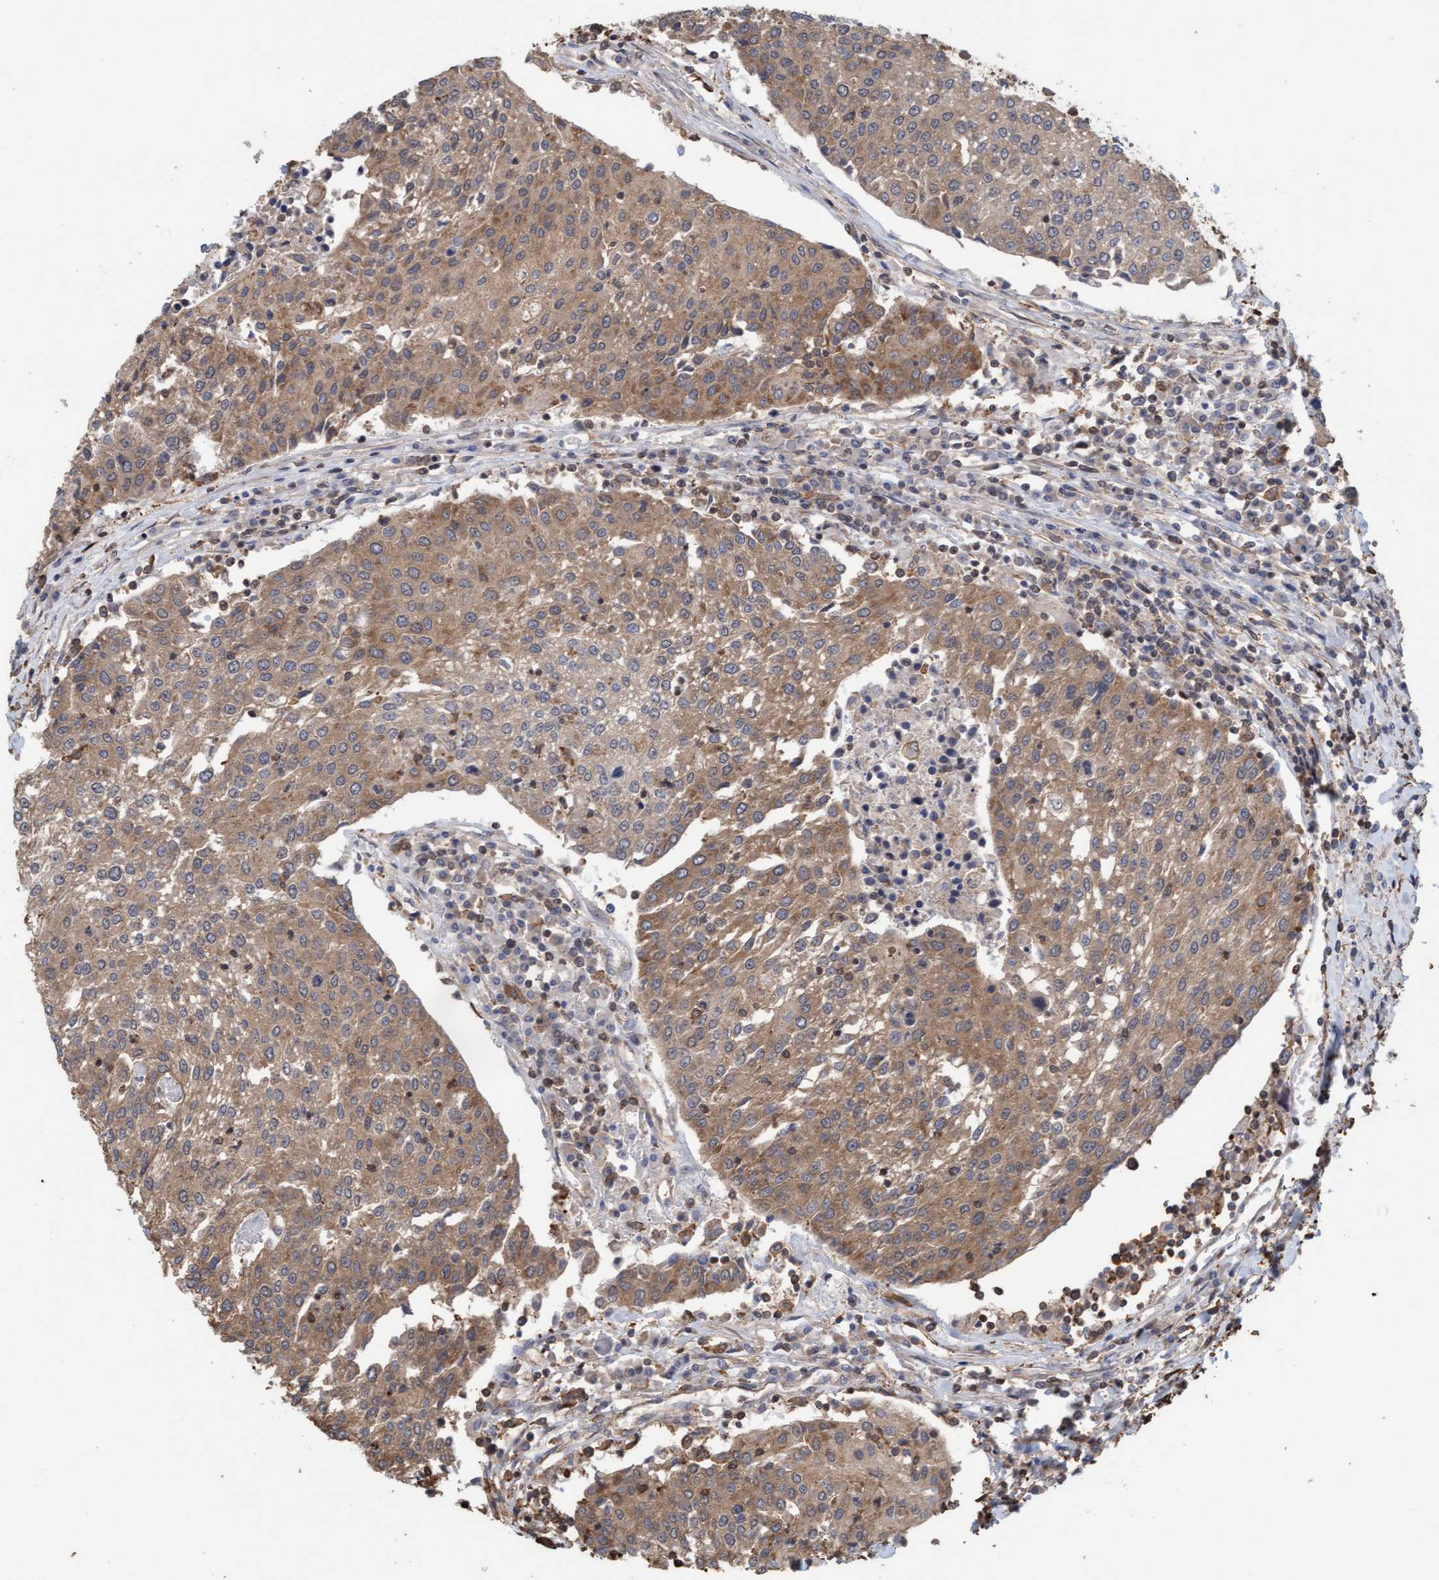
{"staining": {"intensity": "moderate", "quantity": ">75%", "location": "cytoplasmic/membranous"}, "tissue": "urothelial cancer", "cell_type": "Tumor cells", "image_type": "cancer", "snomed": [{"axis": "morphology", "description": "Urothelial carcinoma, High grade"}, {"axis": "topography", "description": "Urinary bladder"}], "caption": "Immunohistochemistry (IHC) staining of urothelial carcinoma (high-grade), which exhibits medium levels of moderate cytoplasmic/membranous staining in approximately >75% of tumor cells indicating moderate cytoplasmic/membranous protein staining. The staining was performed using DAB (brown) for protein detection and nuclei were counterstained in hematoxylin (blue).", "gene": "FXR2", "patient": {"sex": "female", "age": 85}}